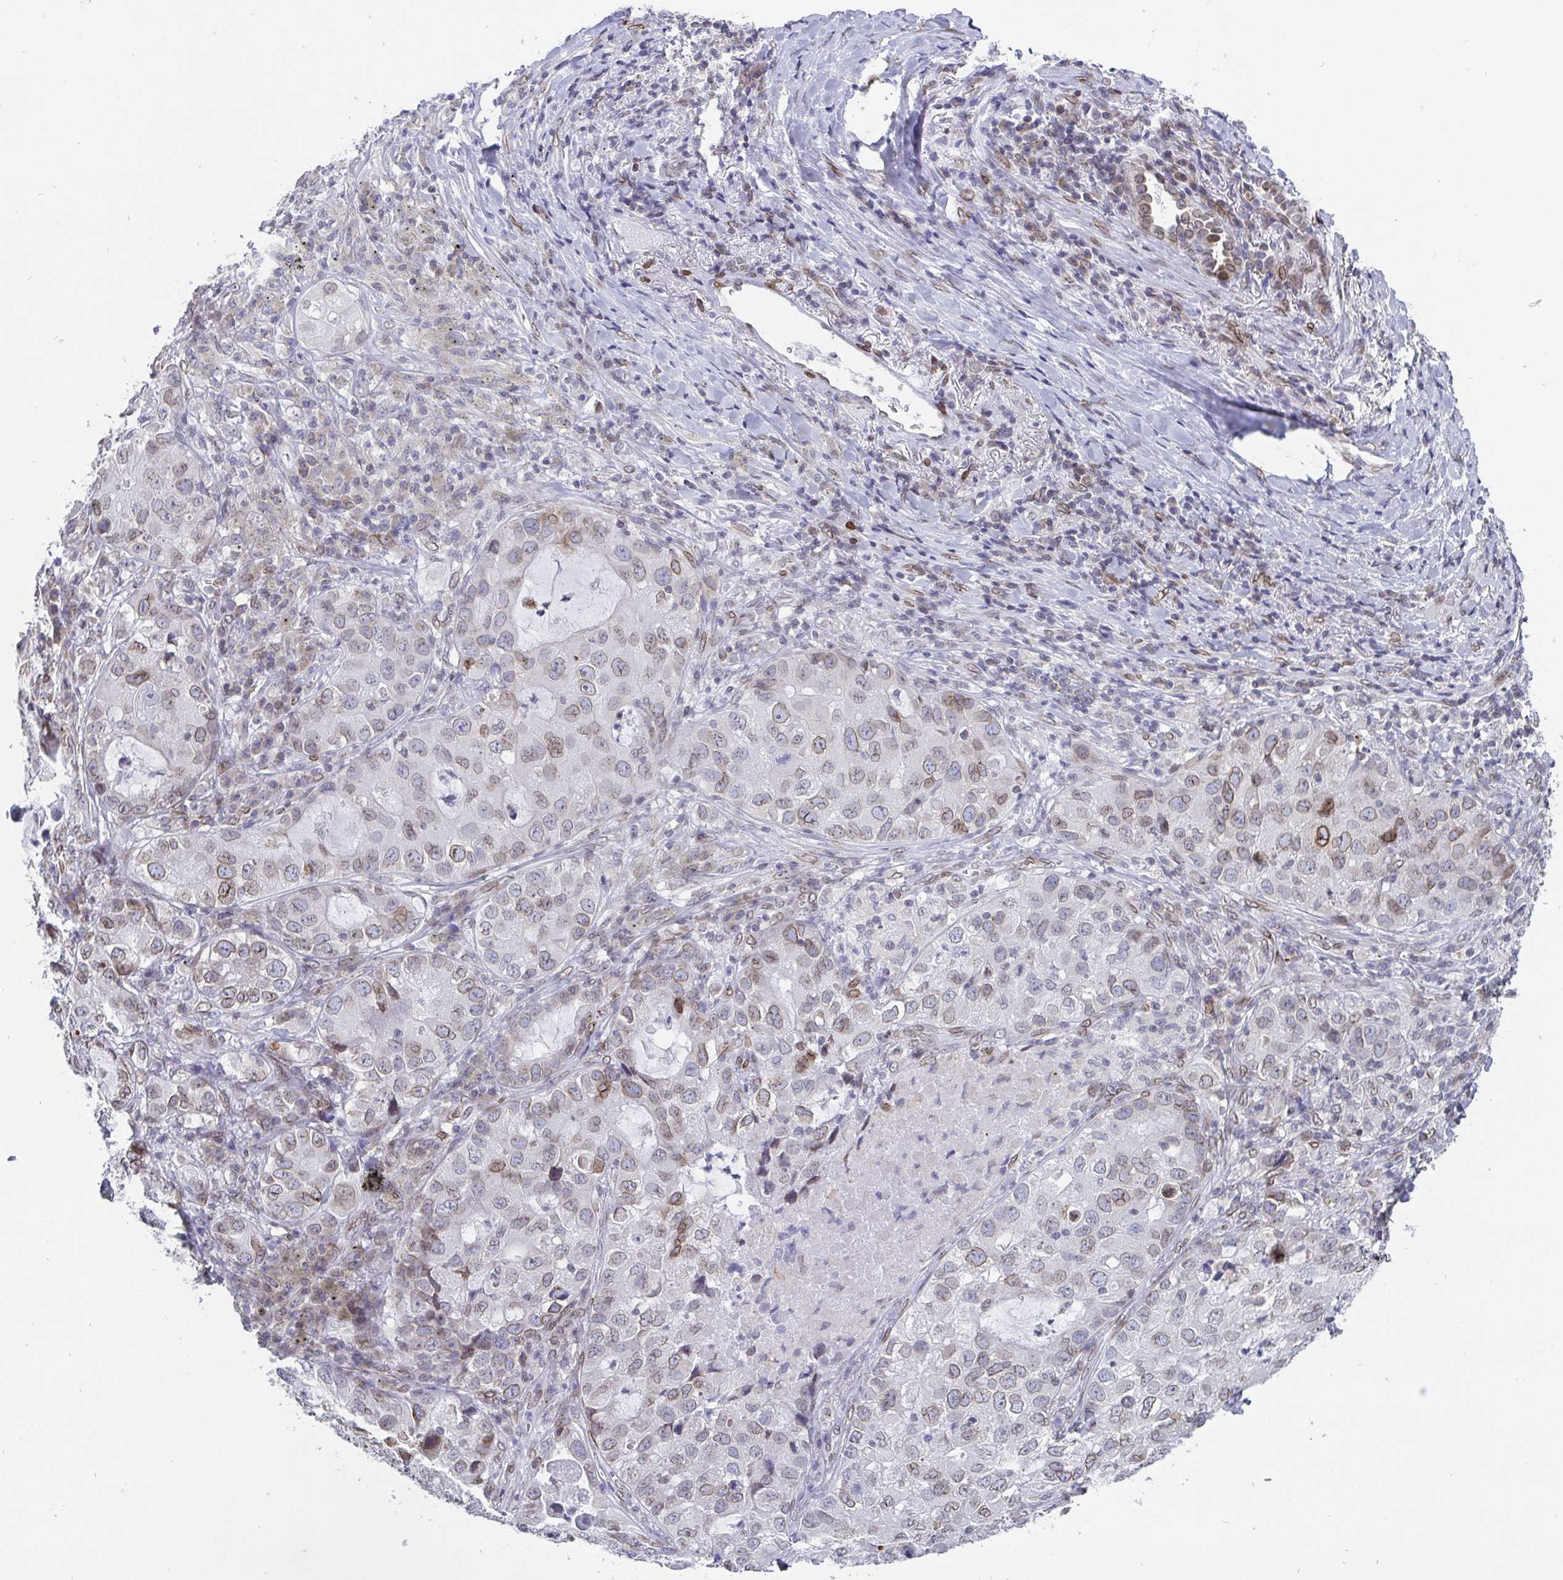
{"staining": {"intensity": "moderate", "quantity": "<25%", "location": "cytoplasmic/membranous,nuclear"}, "tissue": "lung cancer", "cell_type": "Tumor cells", "image_type": "cancer", "snomed": [{"axis": "morphology", "description": "Normal morphology"}, {"axis": "morphology", "description": "Adenocarcinoma, NOS"}, {"axis": "topography", "description": "Lymph node"}, {"axis": "topography", "description": "Lung"}], "caption": "Immunohistochemical staining of adenocarcinoma (lung) demonstrates moderate cytoplasmic/membranous and nuclear protein staining in approximately <25% of tumor cells. Immunohistochemistry stains the protein in brown and the nuclei are stained blue.", "gene": "EMD", "patient": {"sex": "female", "age": 51}}